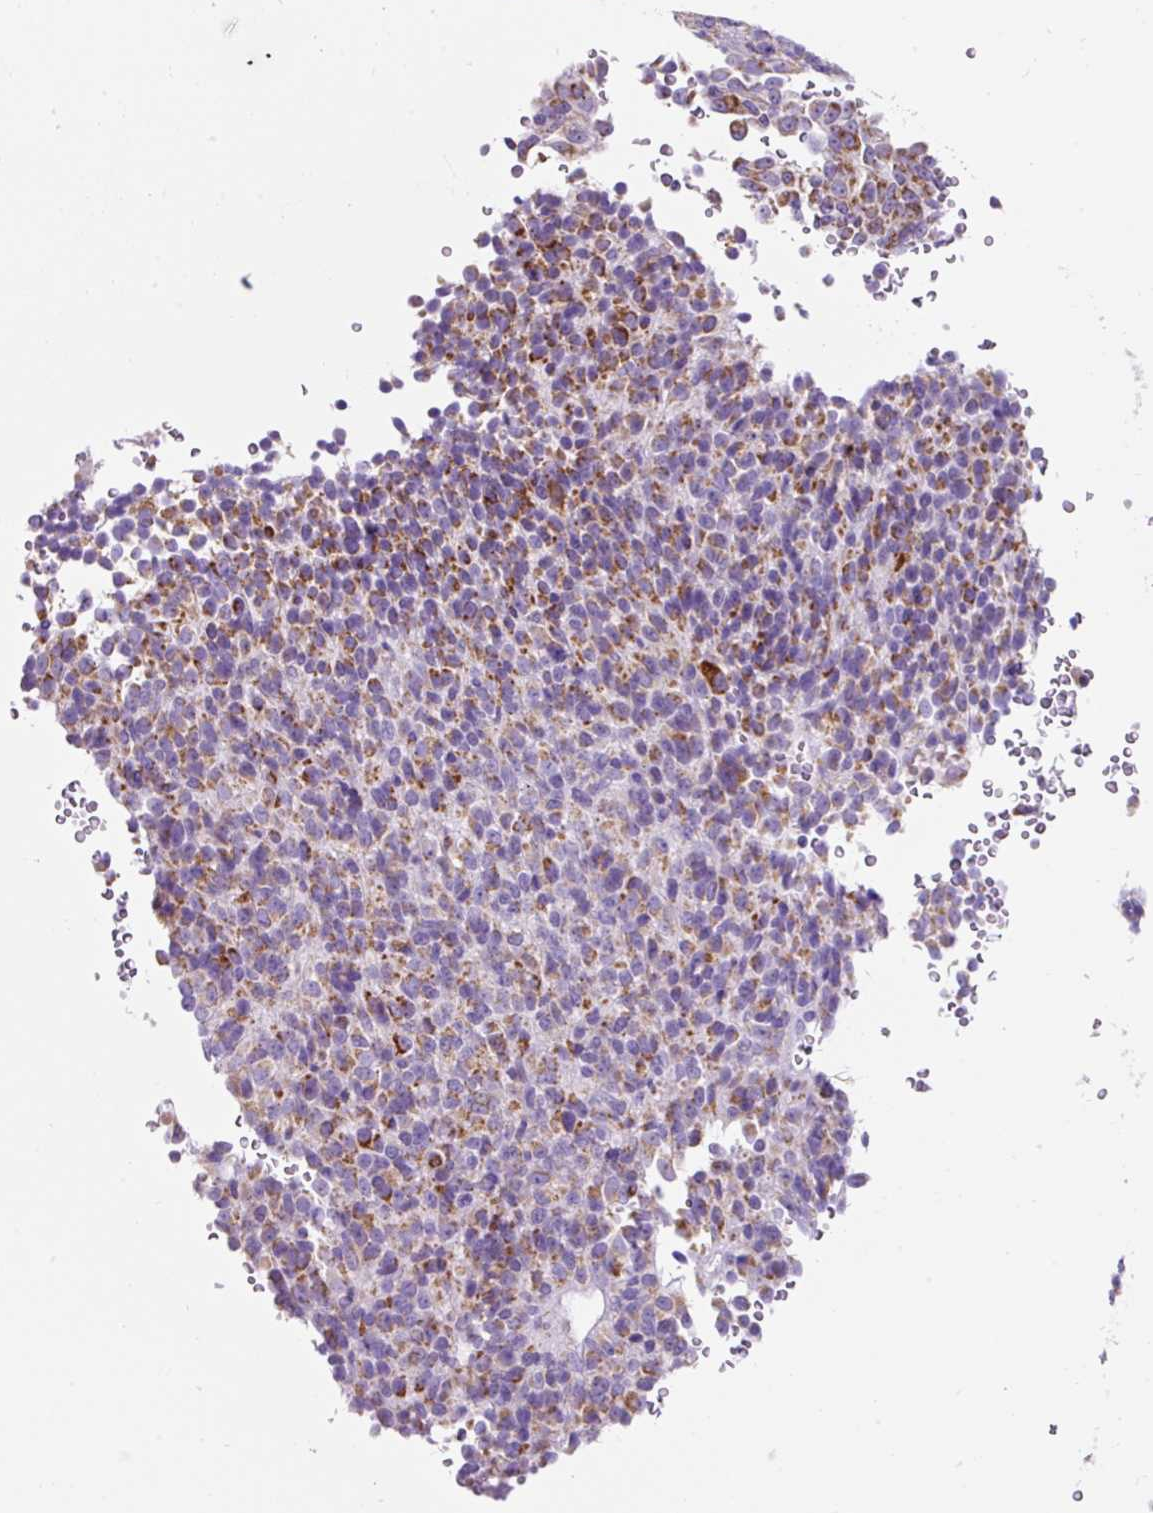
{"staining": {"intensity": "moderate", "quantity": ">75%", "location": "cytoplasmic/membranous"}, "tissue": "melanoma", "cell_type": "Tumor cells", "image_type": "cancer", "snomed": [{"axis": "morphology", "description": "Malignant melanoma, Metastatic site"}, {"axis": "topography", "description": "Brain"}], "caption": "The immunohistochemical stain labels moderate cytoplasmic/membranous positivity in tumor cells of melanoma tissue.", "gene": "PLPP2", "patient": {"sex": "female", "age": 56}}